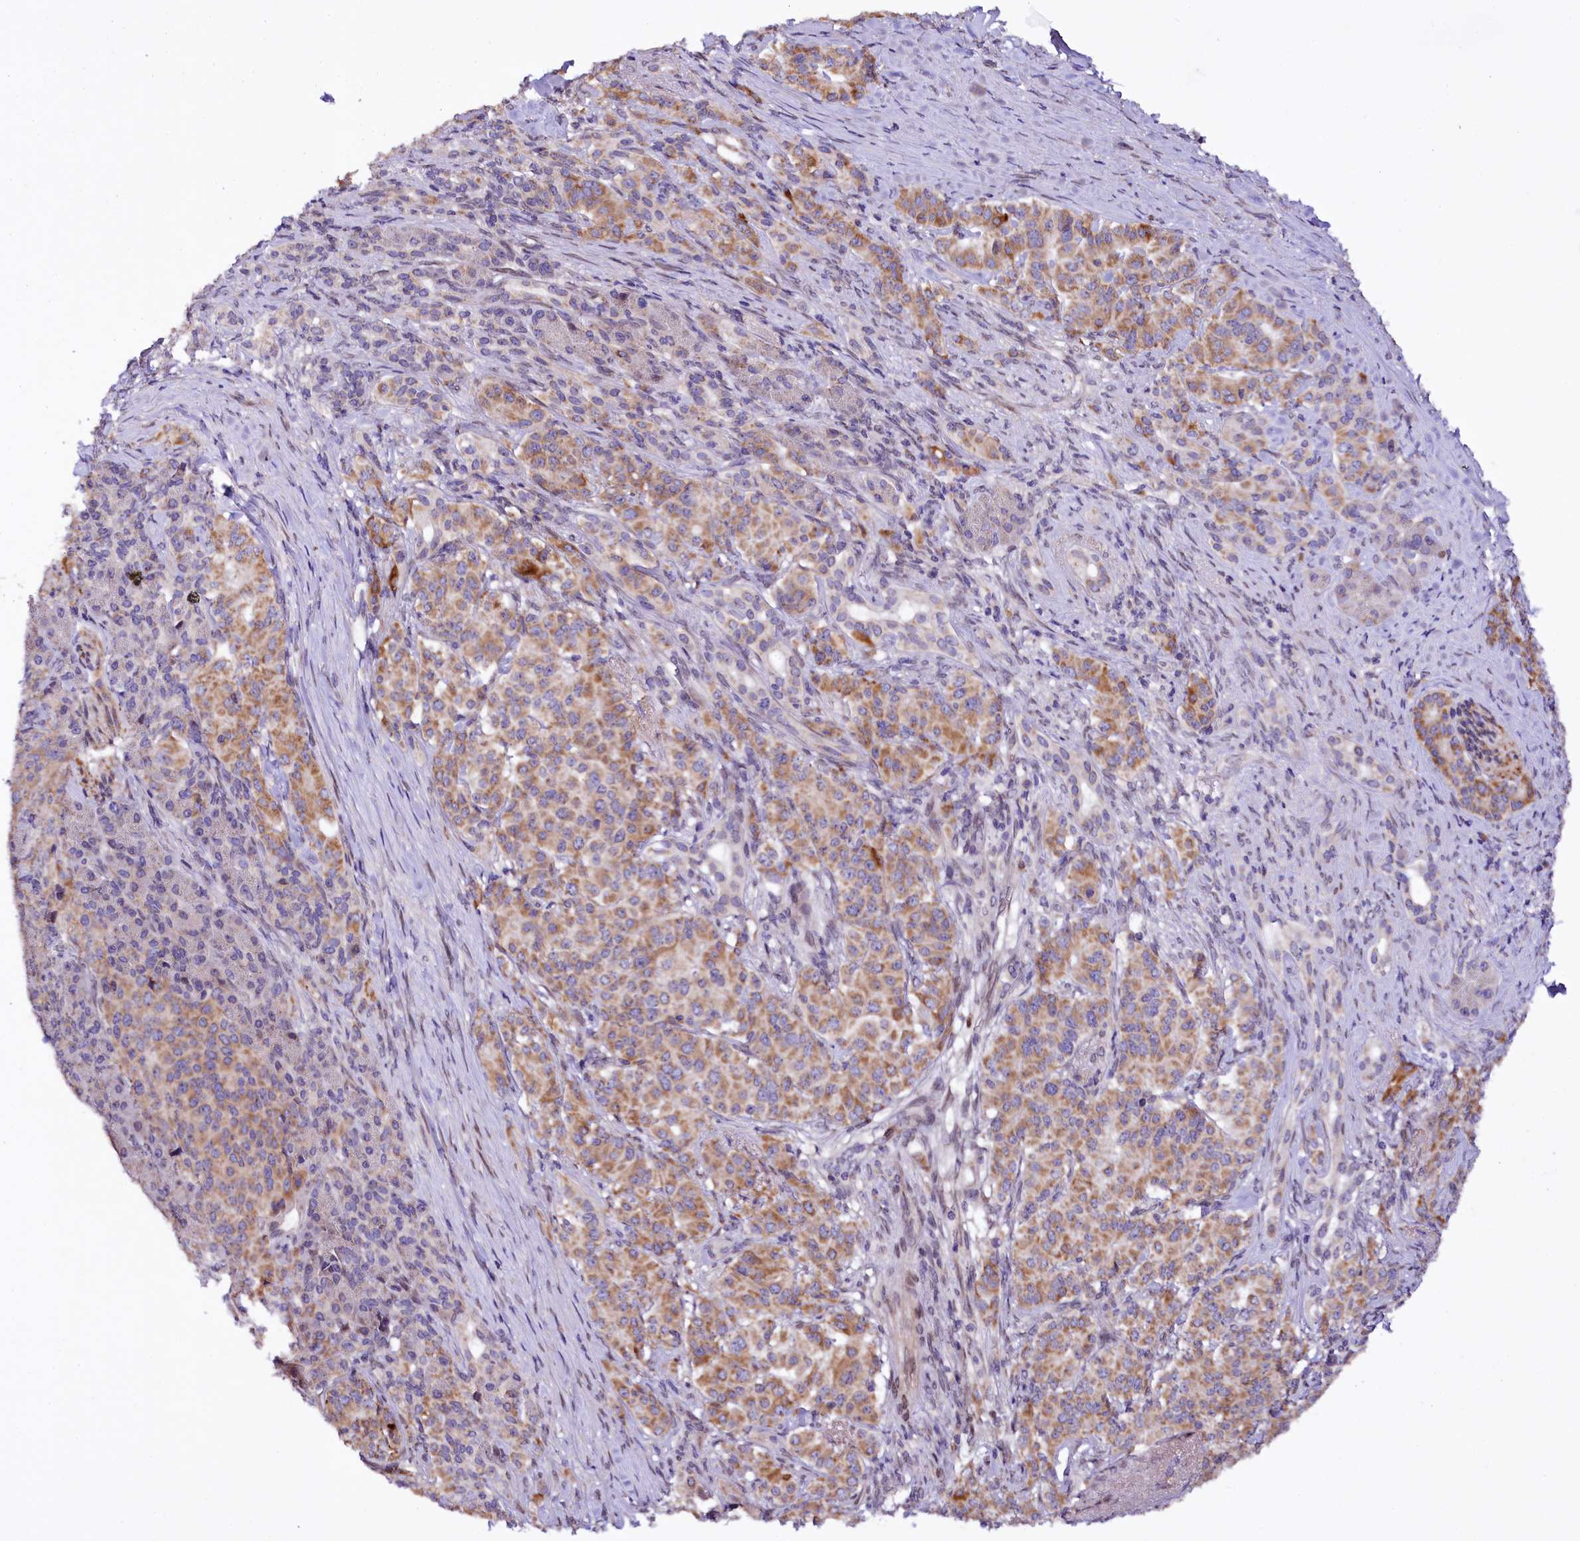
{"staining": {"intensity": "moderate", "quantity": ">75%", "location": "cytoplasmic/membranous"}, "tissue": "pancreatic cancer", "cell_type": "Tumor cells", "image_type": "cancer", "snomed": [{"axis": "morphology", "description": "Adenocarcinoma, NOS"}, {"axis": "topography", "description": "Pancreas"}], "caption": "Moderate cytoplasmic/membranous protein expression is appreciated in about >75% of tumor cells in pancreatic adenocarcinoma. (brown staining indicates protein expression, while blue staining denotes nuclei).", "gene": "ZNF226", "patient": {"sex": "female", "age": 74}}